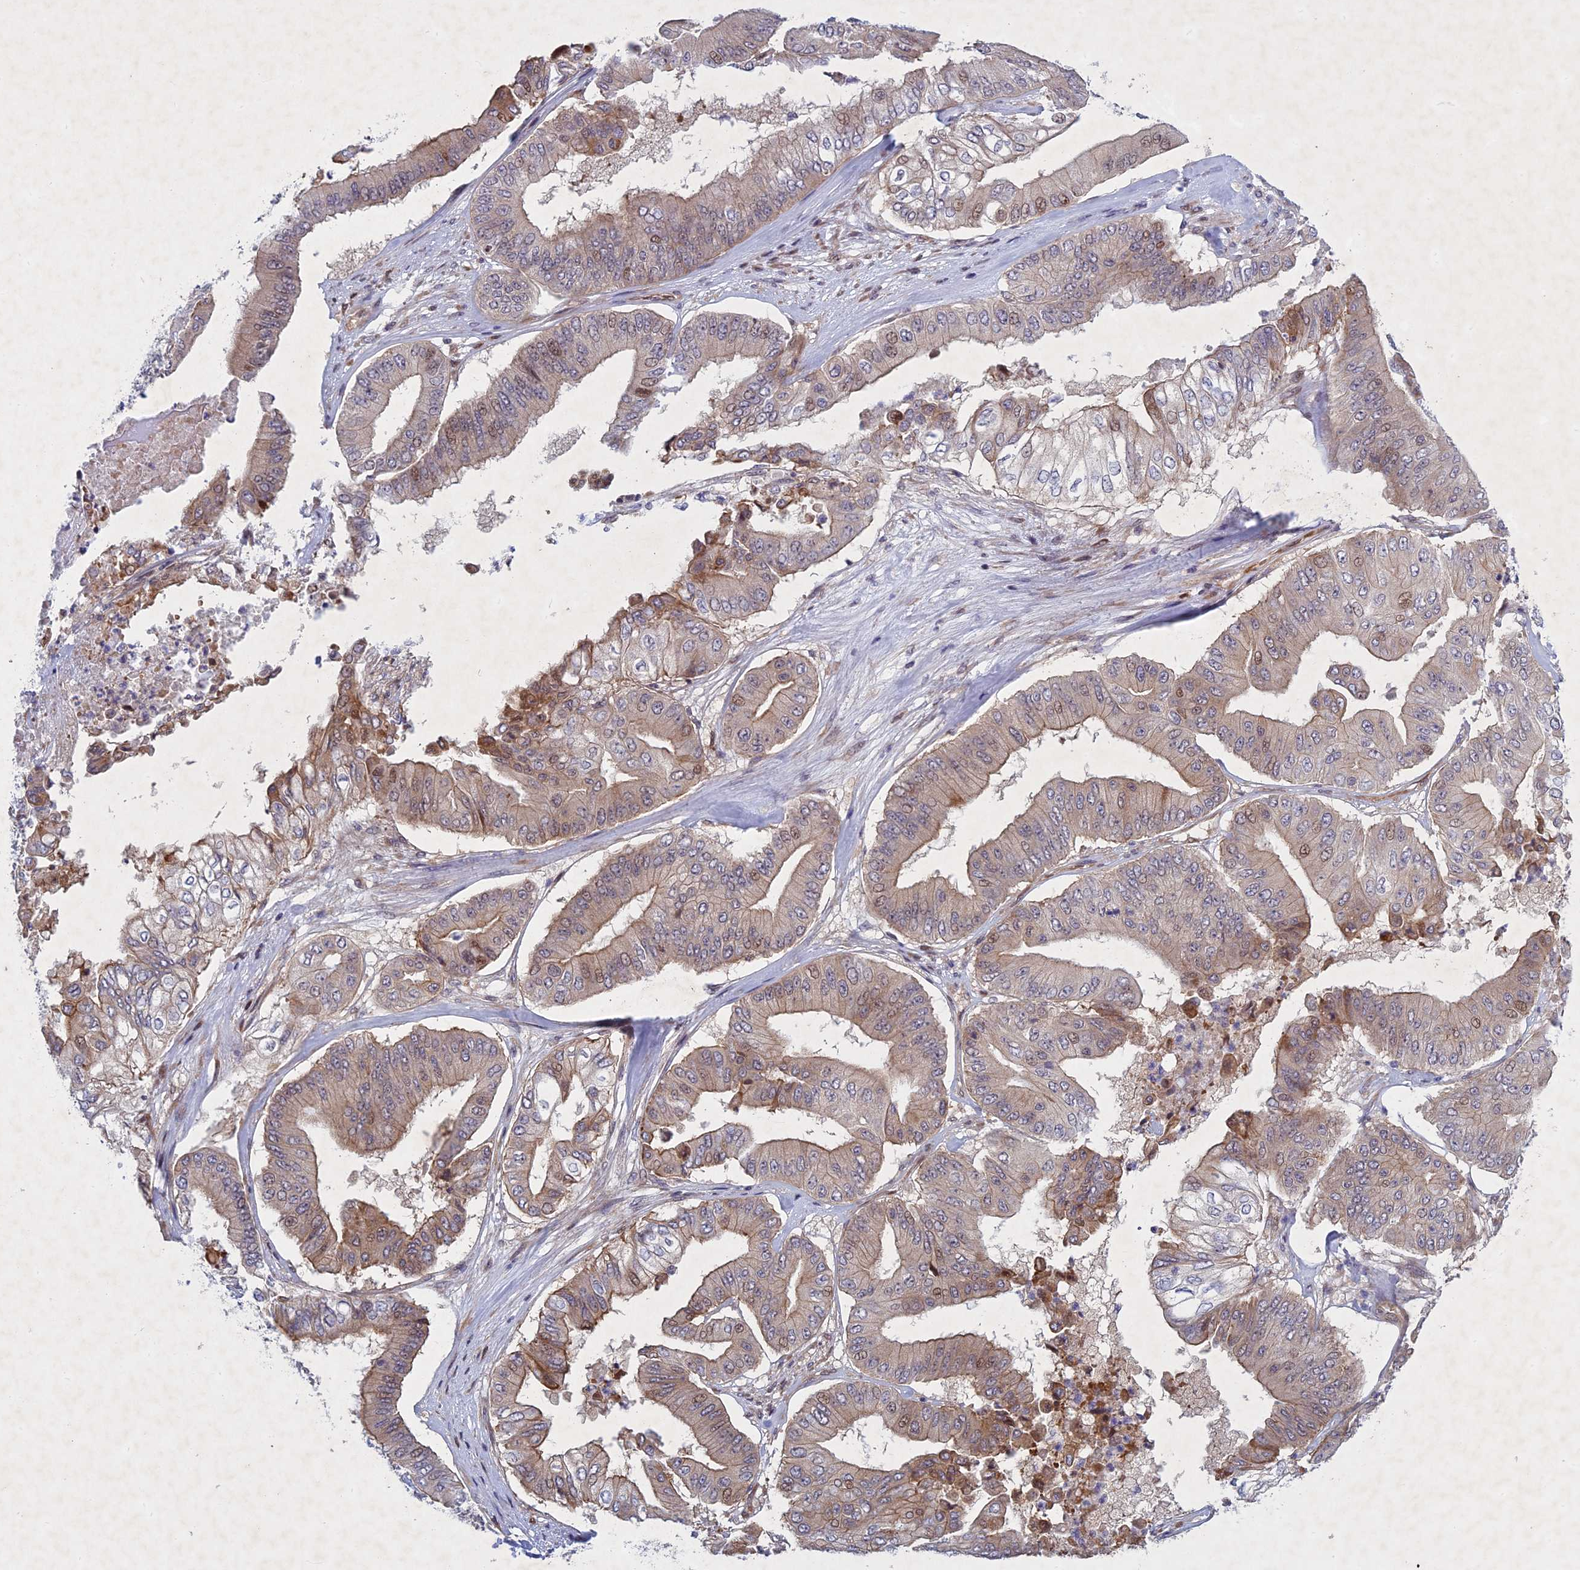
{"staining": {"intensity": "moderate", "quantity": "25%-75%", "location": "cytoplasmic/membranous"}, "tissue": "pancreatic cancer", "cell_type": "Tumor cells", "image_type": "cancer", "snomed": [{"axis": "morphology", "description": "Adenocarcinoma, NOS"}, {"axis": "topography", "description": "Pancreas"}], "caption": "Brown immunohistochemical staining in human adenocarcinoma (pancreatic) shows moderate cytoplasmic/membranous expression in about 25%-75% of tumor cells. (DAB IHC, brown staining for protein, blue staining for nuclei).", "gene": "PTHLH", "patient": {"sex": "female", "age": 77}}